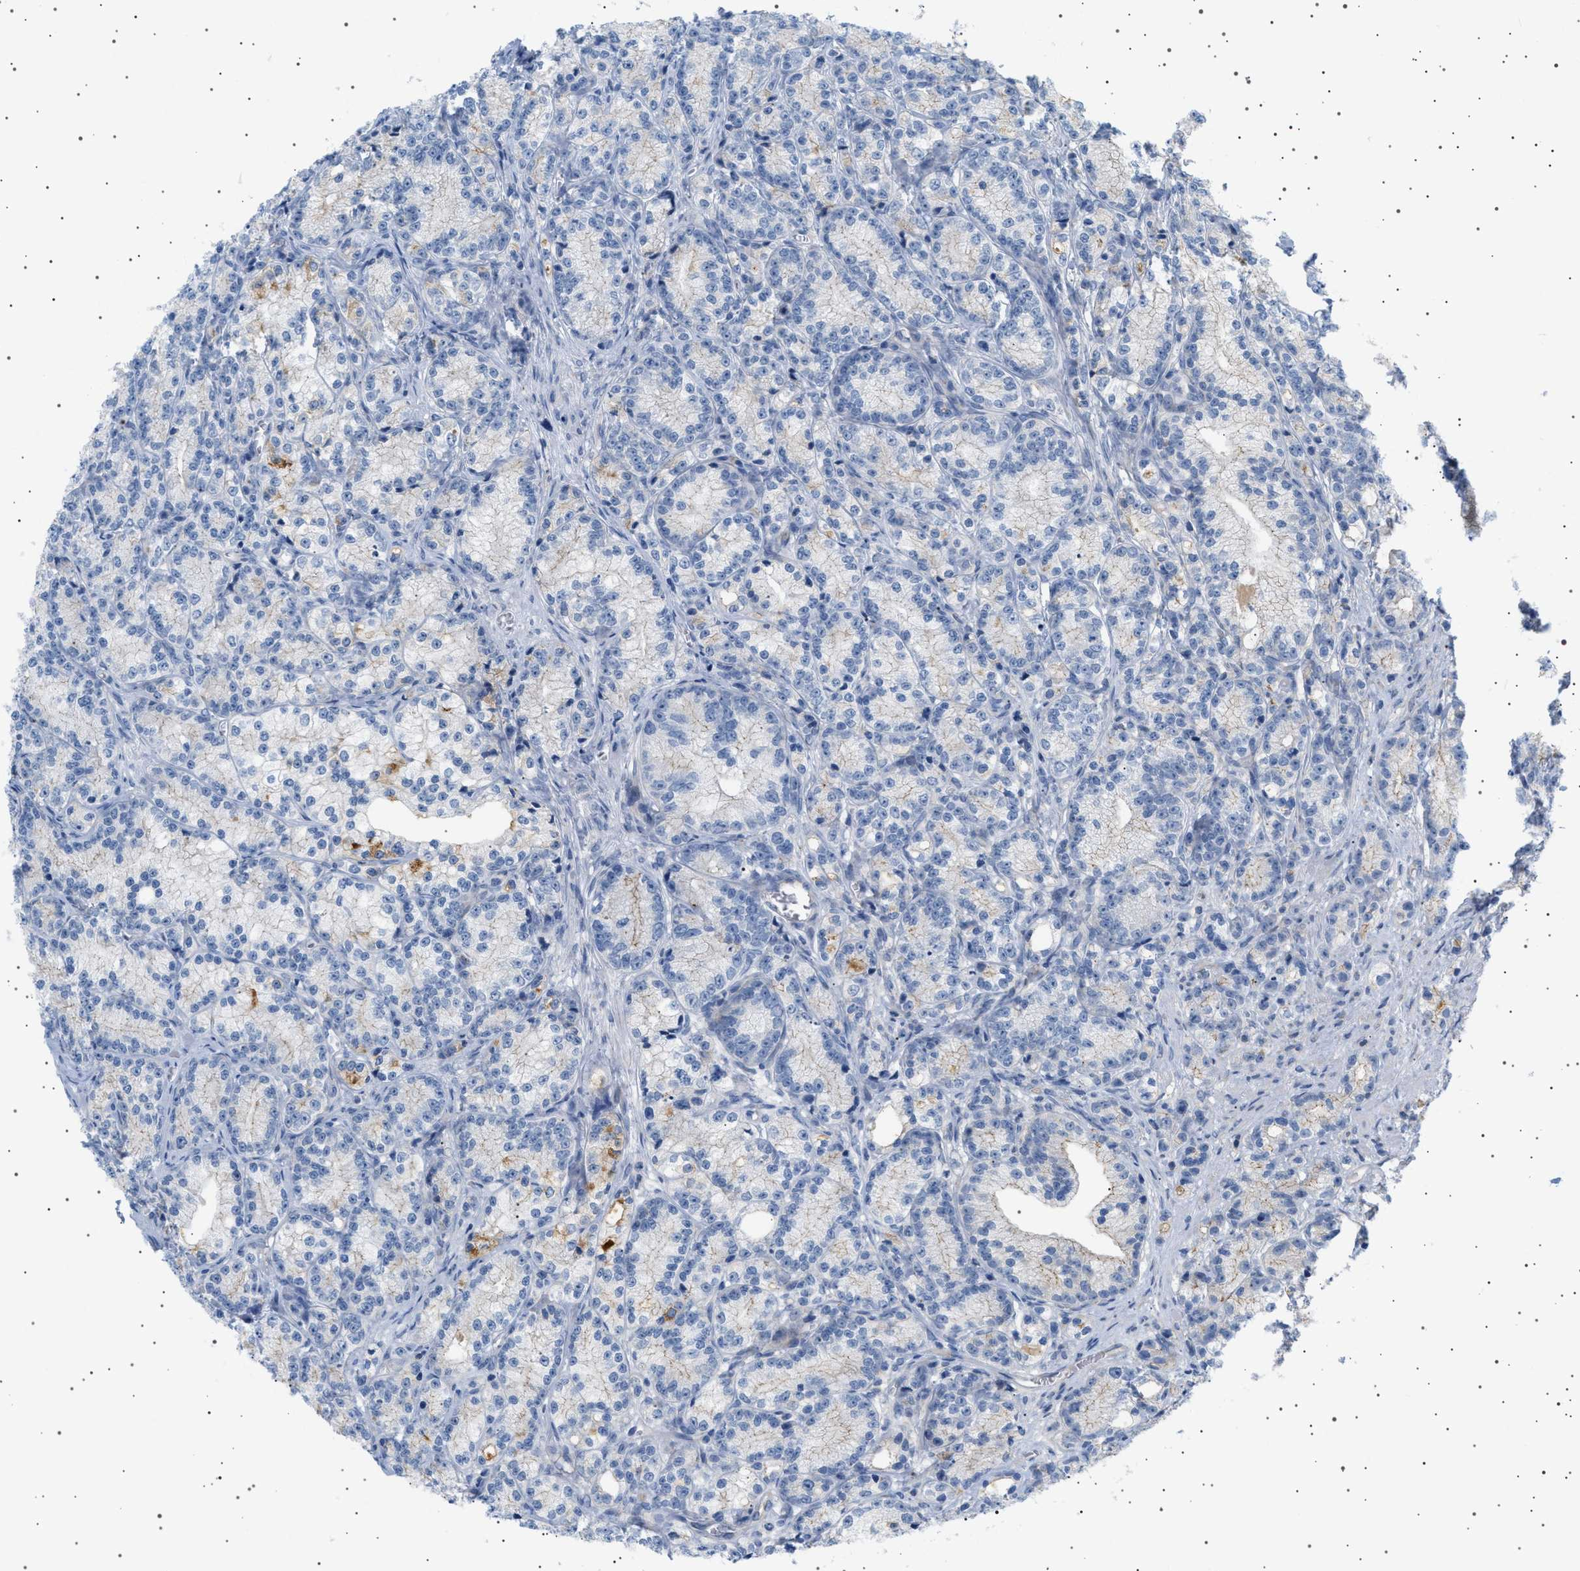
{"staining": {"intensity": "negative", "quantity": "none", "location": "none"}, "tissue": "prostate cancer", "cell_type": "Tumor cells", "image_type": "cancer", "snomed": [{"axis": "morphology", "description": "Adenocarcinoma, Low grade"}, {"axis": "topography", "description": "Prostate"}], "caption": "This is an immunohistochemistry image of human low-grade adenocarcinoma (prostate). There is no staining in tumor cells.", "gene": "ADCY10", "patient": {"sex": "male", "age": 89}}